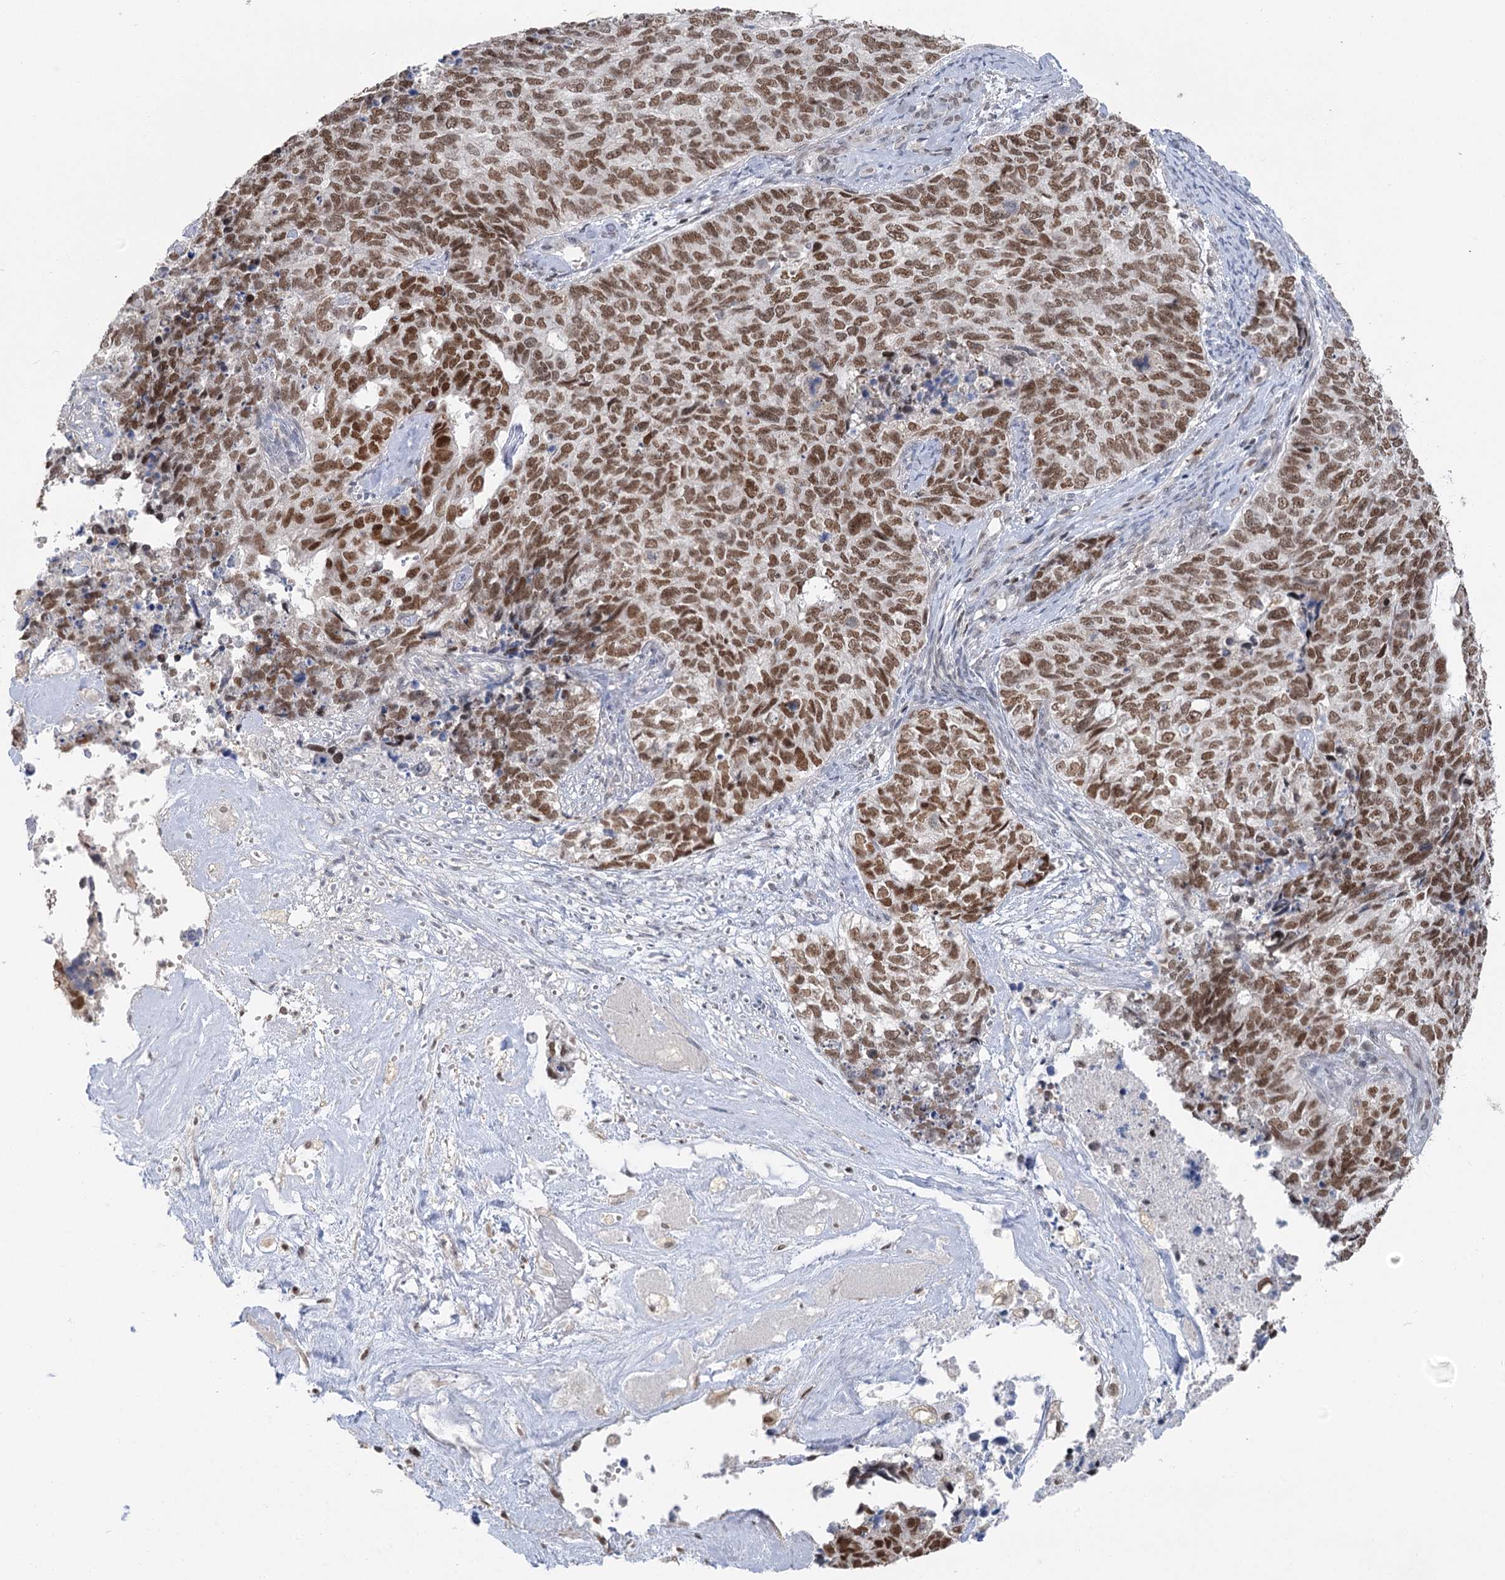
{"staining": {"intensity": "moderate", "quantity": ">75%", "location": "nuclear"}, "tissue": "cervical cancer", "cell_type": "Tumor cells", "image_type": "cancer", "snomed": [{"axis": "morphology", "description": "Squamous cell carcinoma, NOS"}, {"axis": "topography", "description": "Cervix"}], "caption": "Immunohistochemistry (IHC) of cervical cancer (squamous cell carcinoma) displays medium levels of moderate nuclear expression in about >75% of tumor cells.", "gene": "PDS5A", "patient": {"sex": "female", "age": 63}}